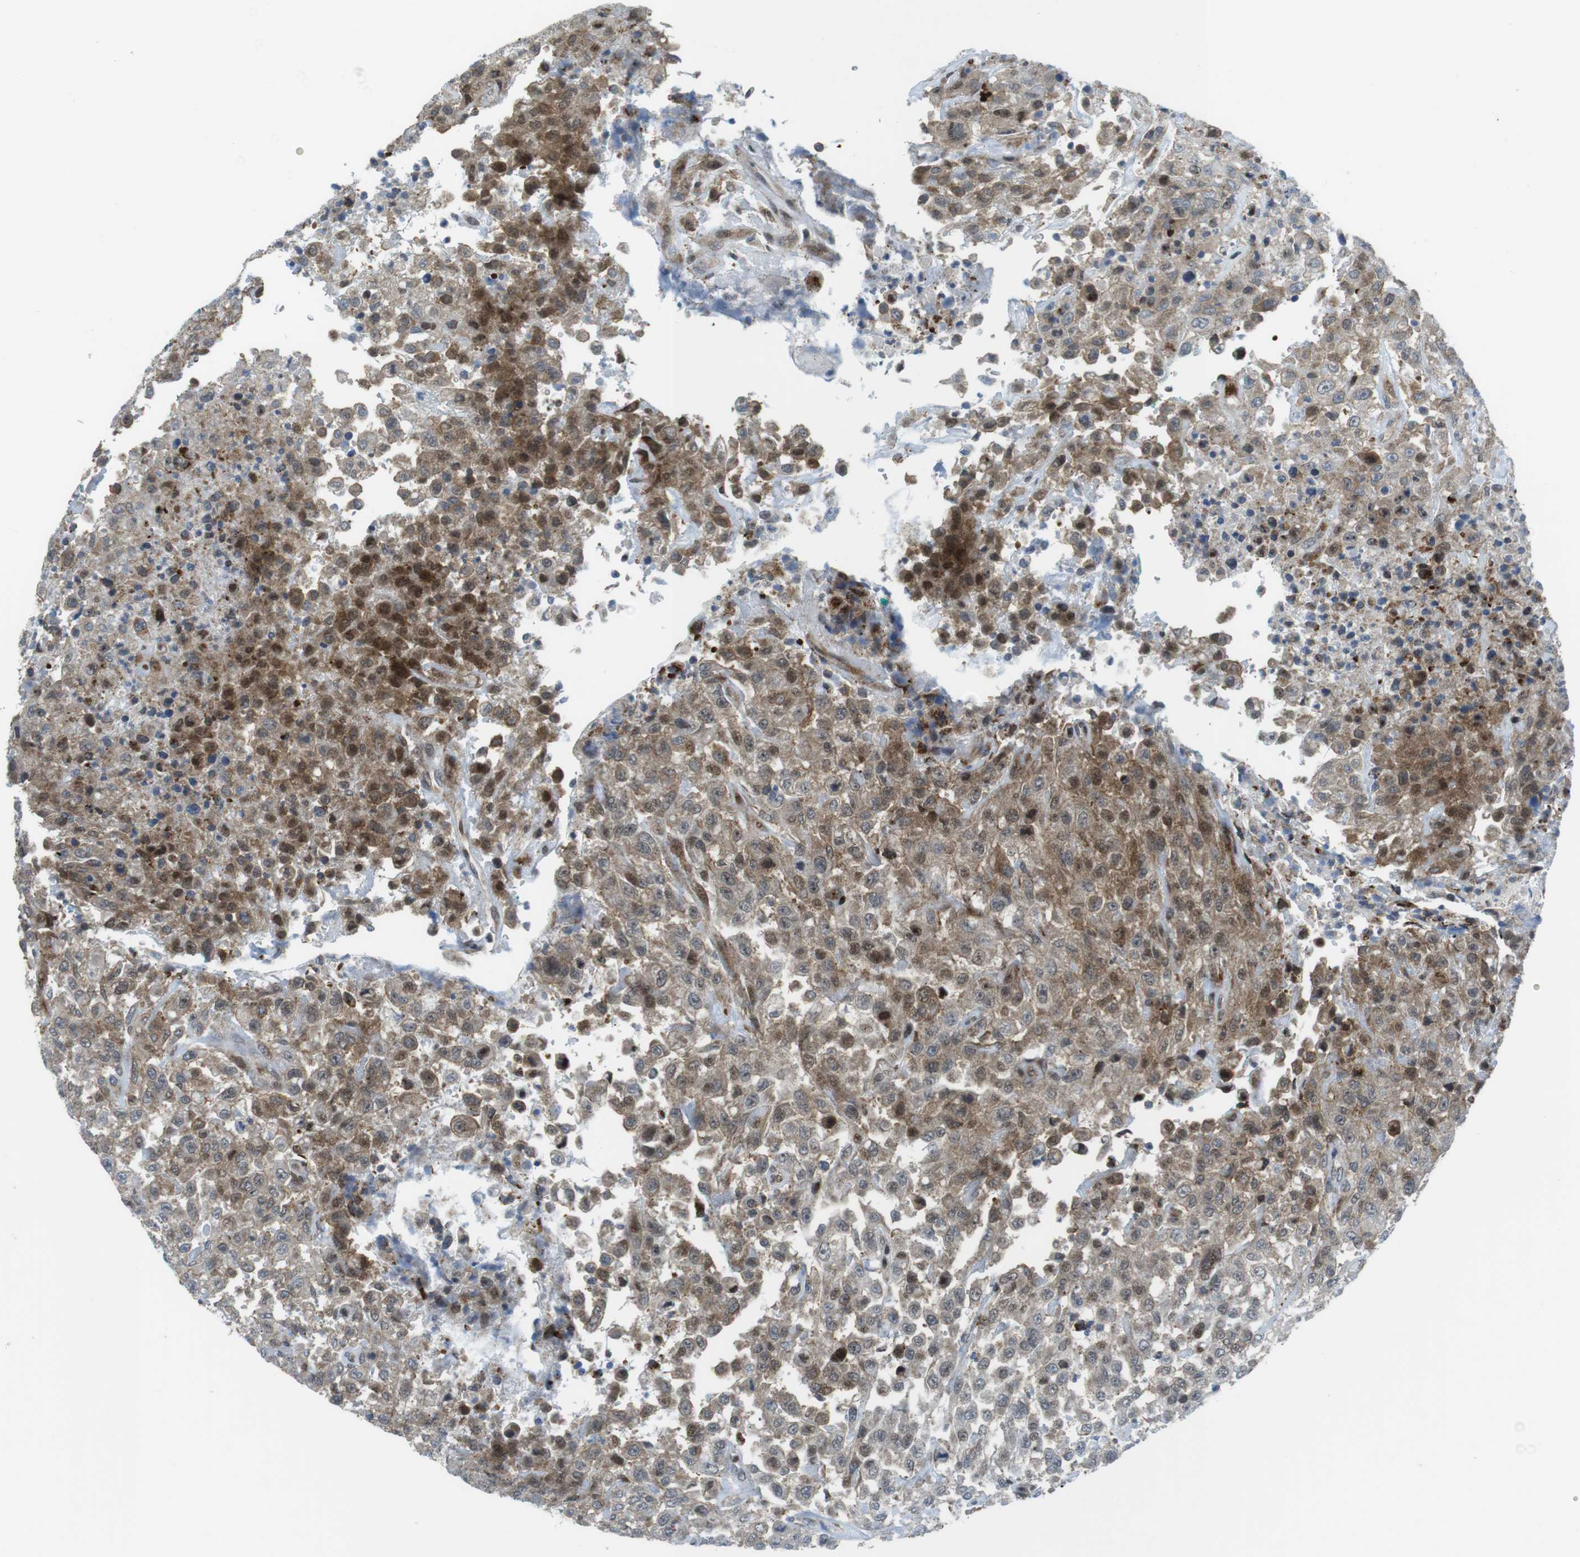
{"staining": {"intensity": "moderate", "quantity": "25%-75%", "location": "cytoplasmic/membranous,nuclear"}, "tissue": "urothelial cancer", "cell_type": "Tumor cells", "image_type": "cancer", "snomed": [{"axis": "morphology", "description": "Urothelial carcinoma, High grade"}, {"axis": "topography", "description": "Urinary bladder"}], "caption": "An image of human urothelial cancer stained for a protein demonstrates moderate cytoplasmic/membranous and nuclear brown staining in tumor cells.", "gene": "CUL7", "patient": {"sex": "male", "age": 46}}